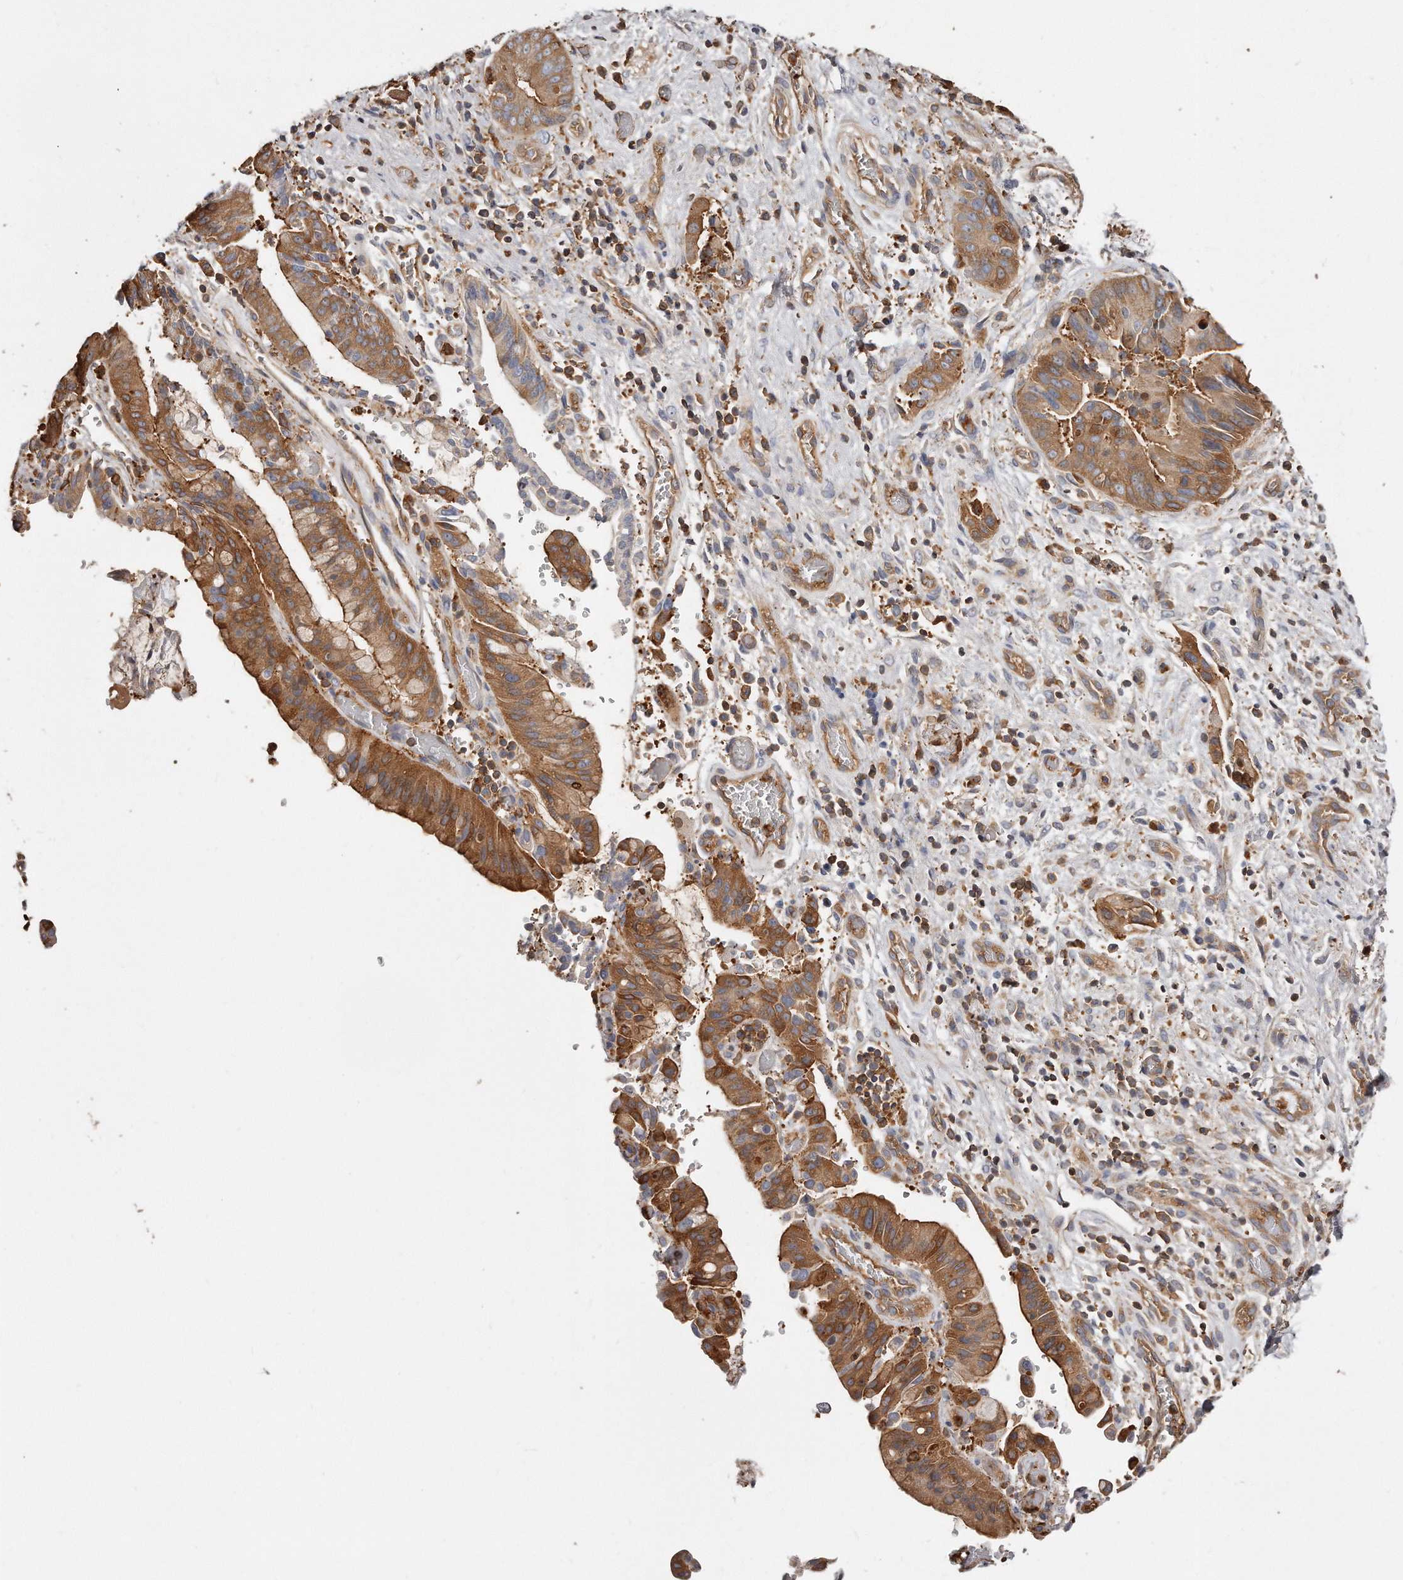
{"staining": {"intensity": "strong", "quantity": "25%-75%", "location": "cytoplasmic/membranous"}, "tissue": "liver cancer", "cell_type": "Tumor cells", "image_type": "cancer", "snomed": [{"axis": "morphology", "description": "Cholangiocarcinoma"}, {"axis": "topography", "description": "Liver"}], "caption": "This histopathology image shows immunohistochemistry staining of cholangiocarcinoma (liver), with high strong cytoplasmic/membranous expression in about 25%-75% of tumor cells.", "gene": "CAP1", "patient": {"sex": "female", "age": 54}}